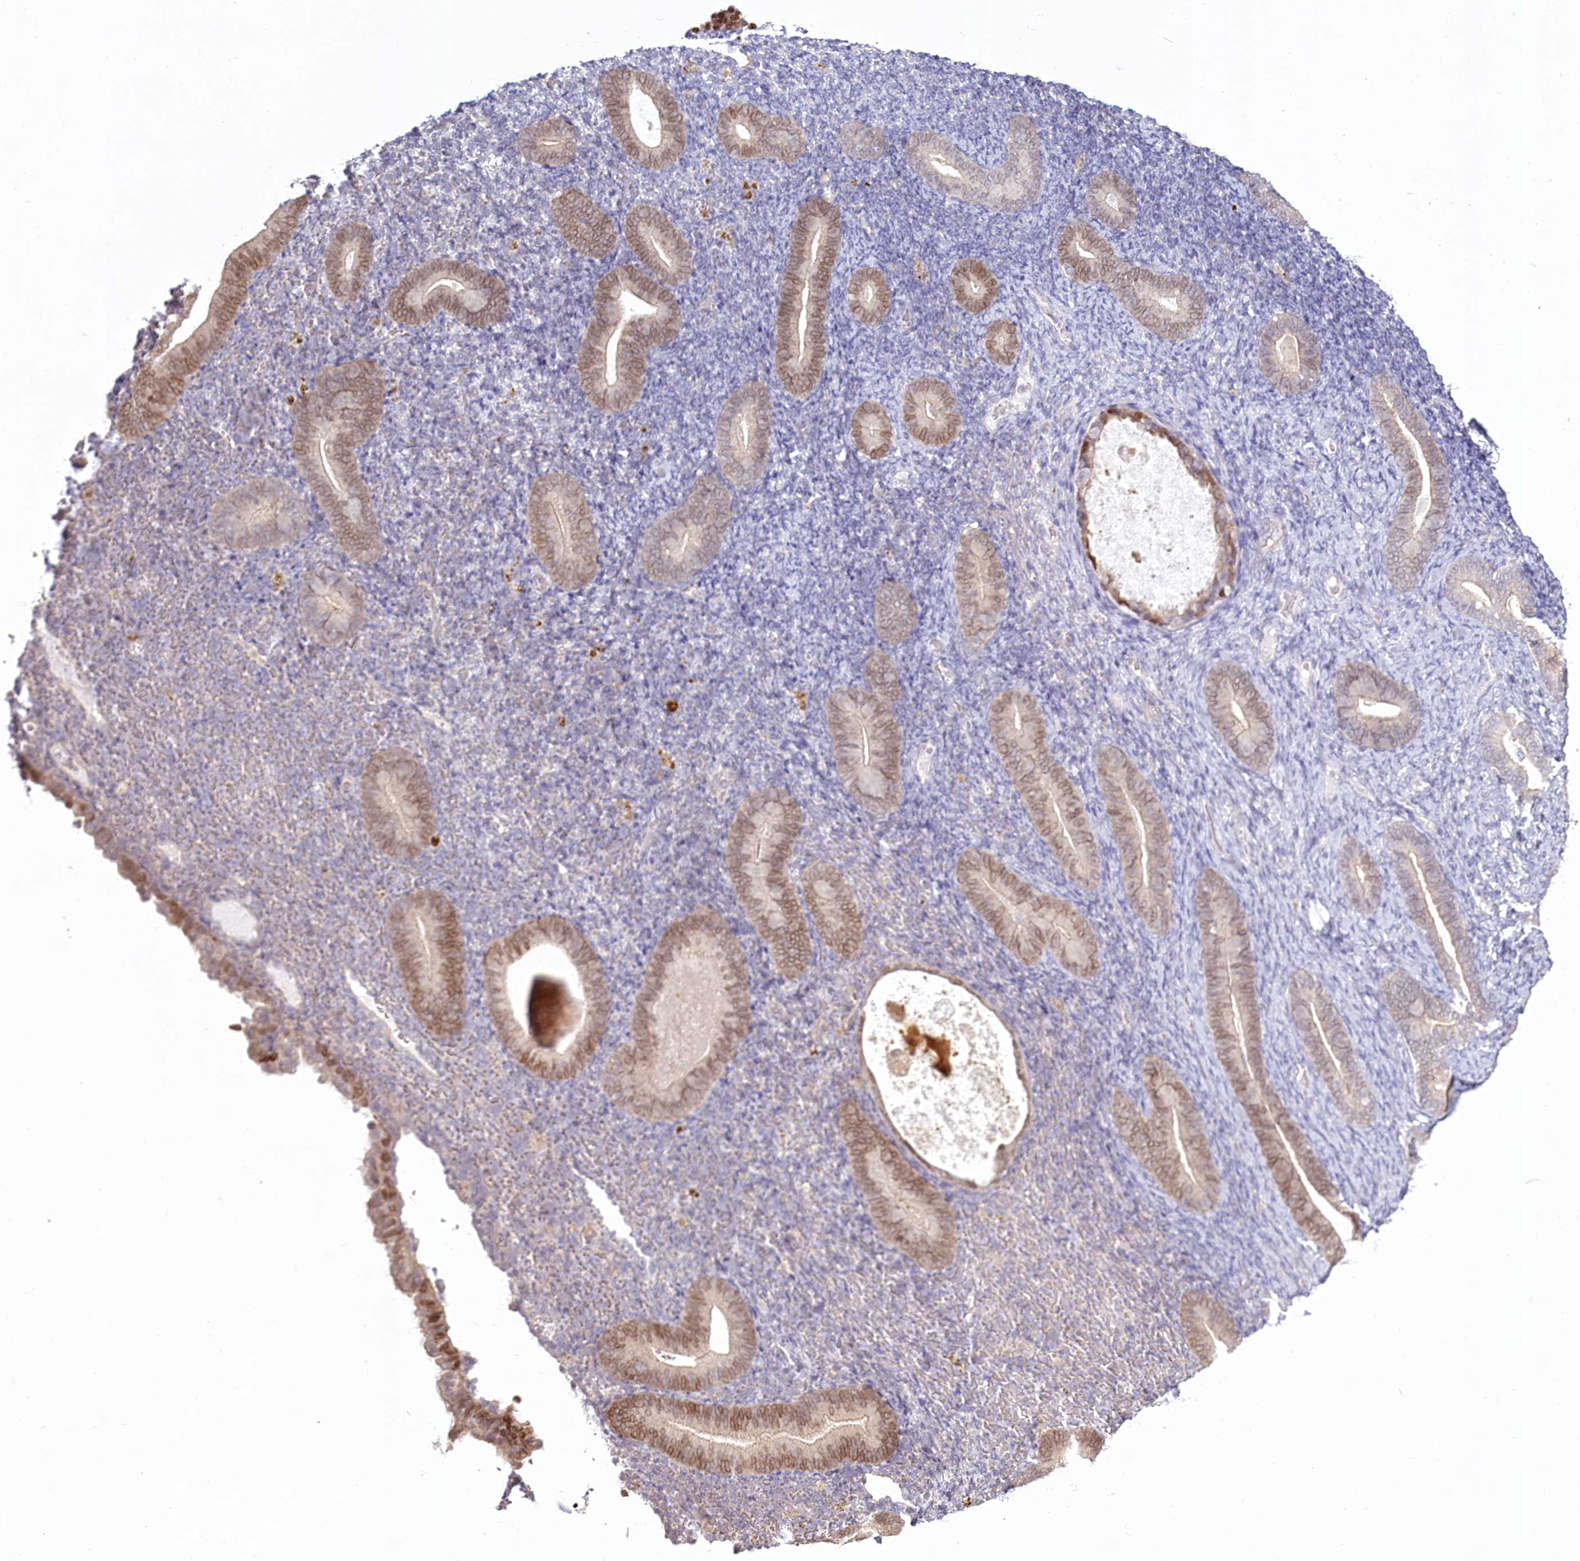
{"staining": {"intensity": "negative", "quantity": "none", "location": "none"}, "tissue": "endometrium", "cell_type": "Cells in endometrial stroma", "image_type": "normal", "snomed": [{"axis": "morphology", "description": "Normal tissue, NOS"}, {"axis": "topography", "description": "Endometrium"}], "caption": "DAB immunohistochemical staining of normal endometrium demonstrates no significant staining in cells in endometrial stroma.", "gene": "SPINK13", "patient": {"sex": "female", "age": 51}}